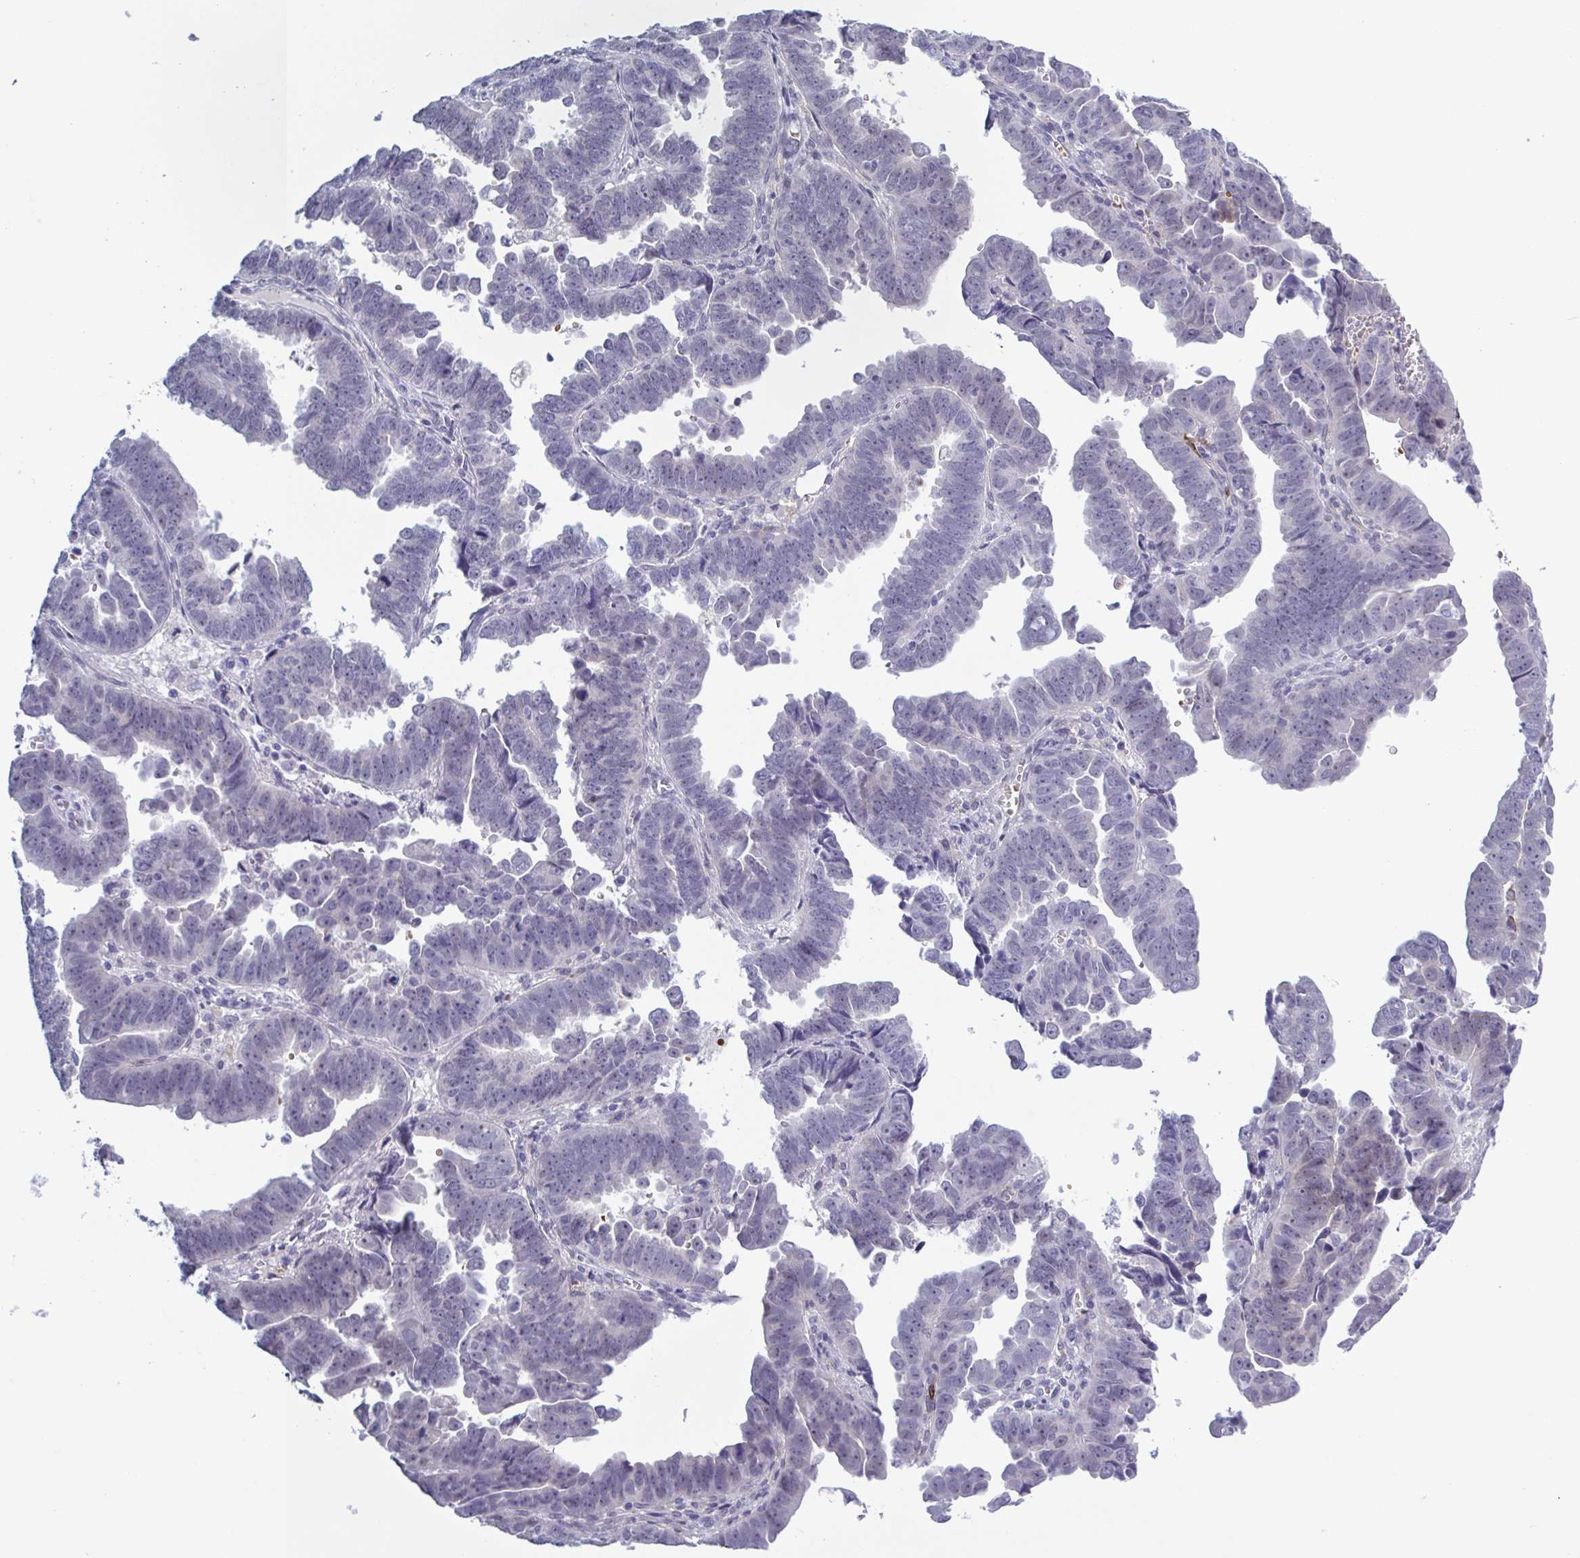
{"staining": {"intensity": "negative", "quantity": "none", "location": "none"}, "tissue": "endometrial cancer", "cell_type": "Tumor cells", "image_type": "cancer", "snomed": [{"axis": "morphology", "description": "Adenocarcinoma, NOS"}, {"axis": "topography", "description": "Endometrium"}], "caption": "Endometrial cancer (adenocarcinoma) was stained to show a protein in brown. There is no significant expression in tumor cells. (DAB IHC with hematoxylin counter stain).", "gene": "HSD11B2", "patient": {"sex": "female", "age": 75}}